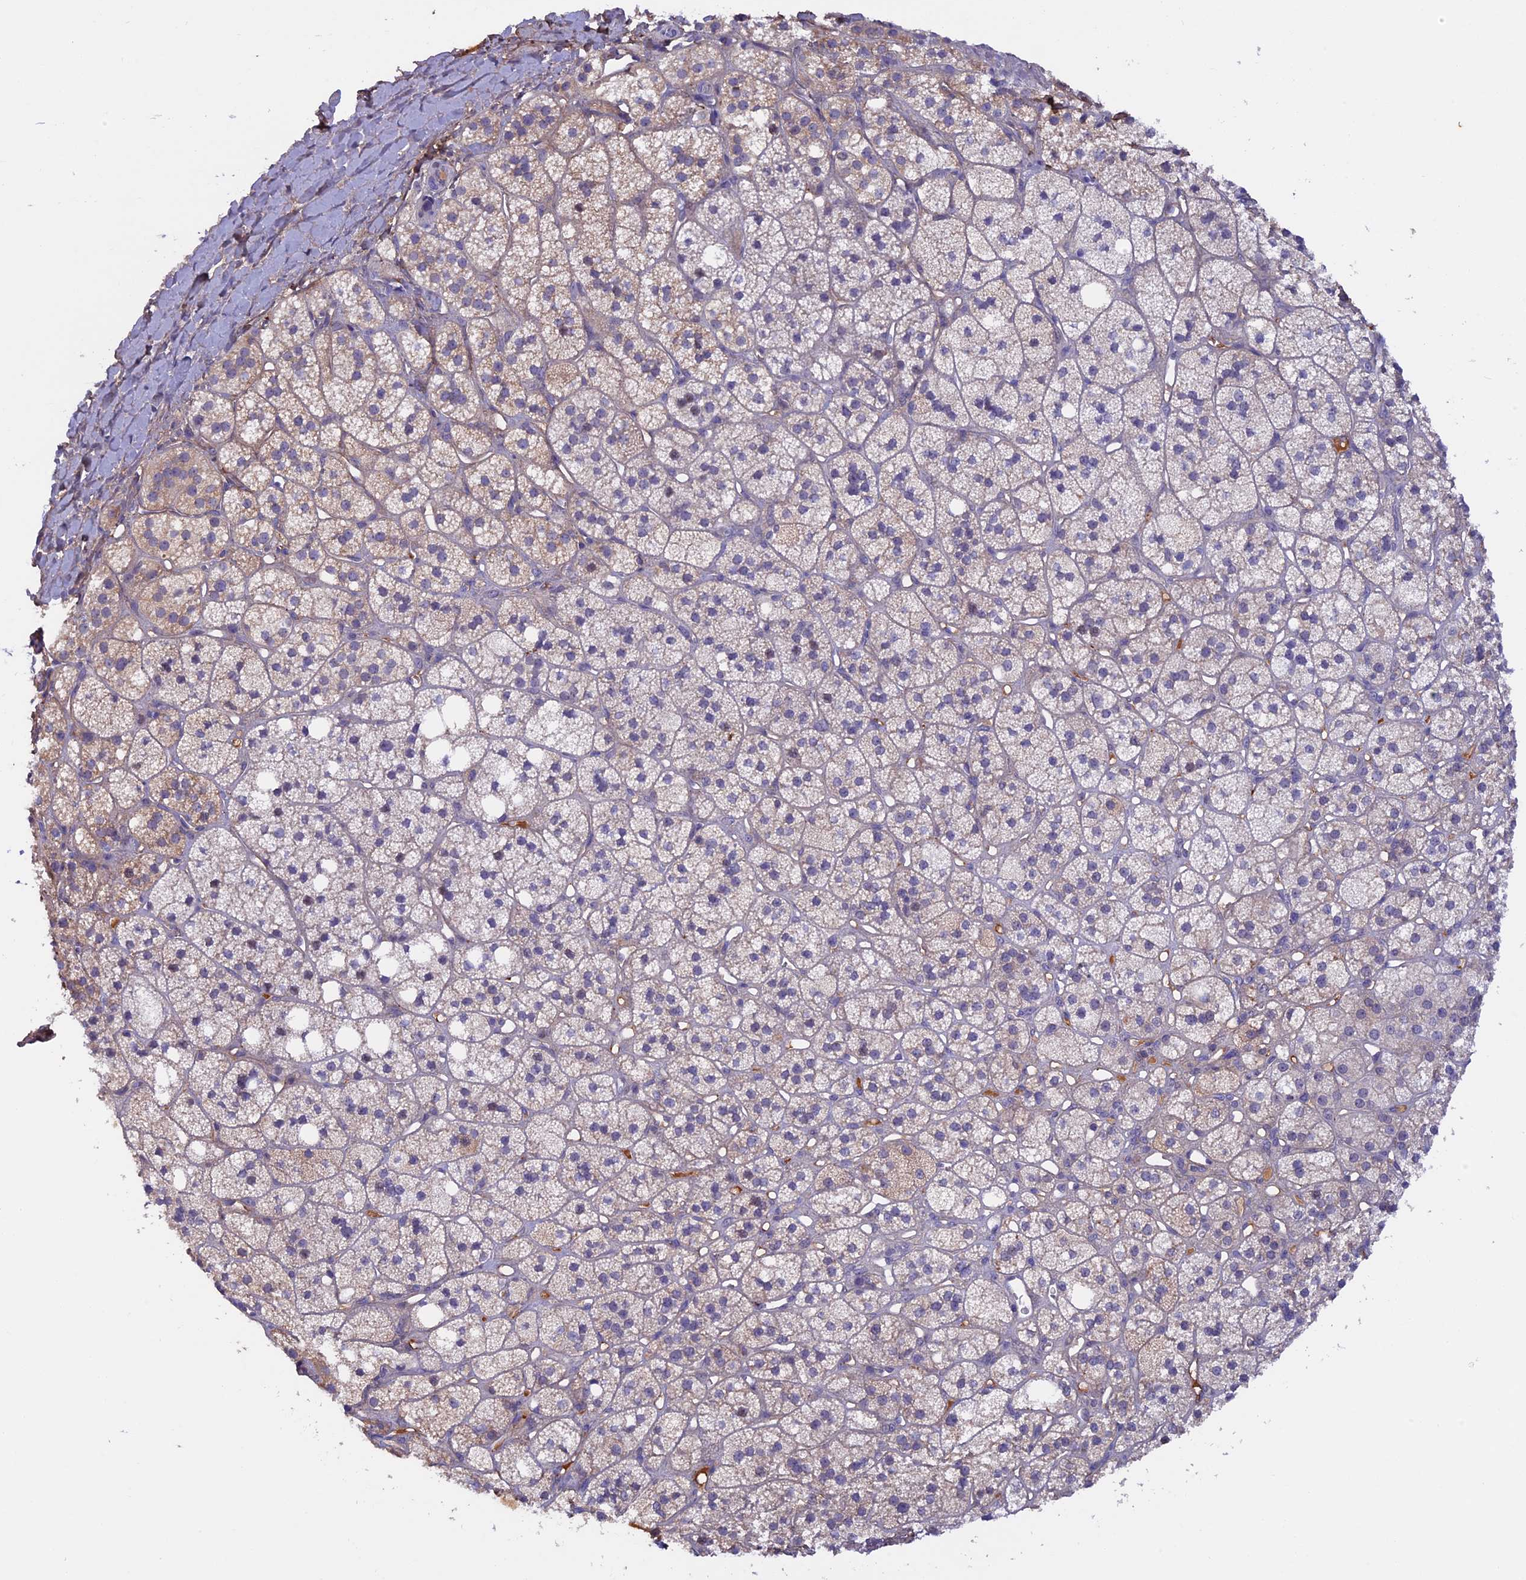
{"staining": {"intensity": "weak", "quantity": "<25%", "location": "cytoplasmic/membranous"}, "tissue": "adrenal gland", "cell_type": "Glandular cells", "image_type": "normal", "snomed": [{"axis": "morphology", "description": "Normal tissue, NOS"}, {"axis": "topography", "description": "Adrenal gland"}], "caption": "This is a micrograph of immunohistochemistry (IHC) staining of unremarkable adrenal gland, which shows no positivity in glandular cells.", "gene": "COL4A3", "patient": {"sex": "male", "age": 61}}